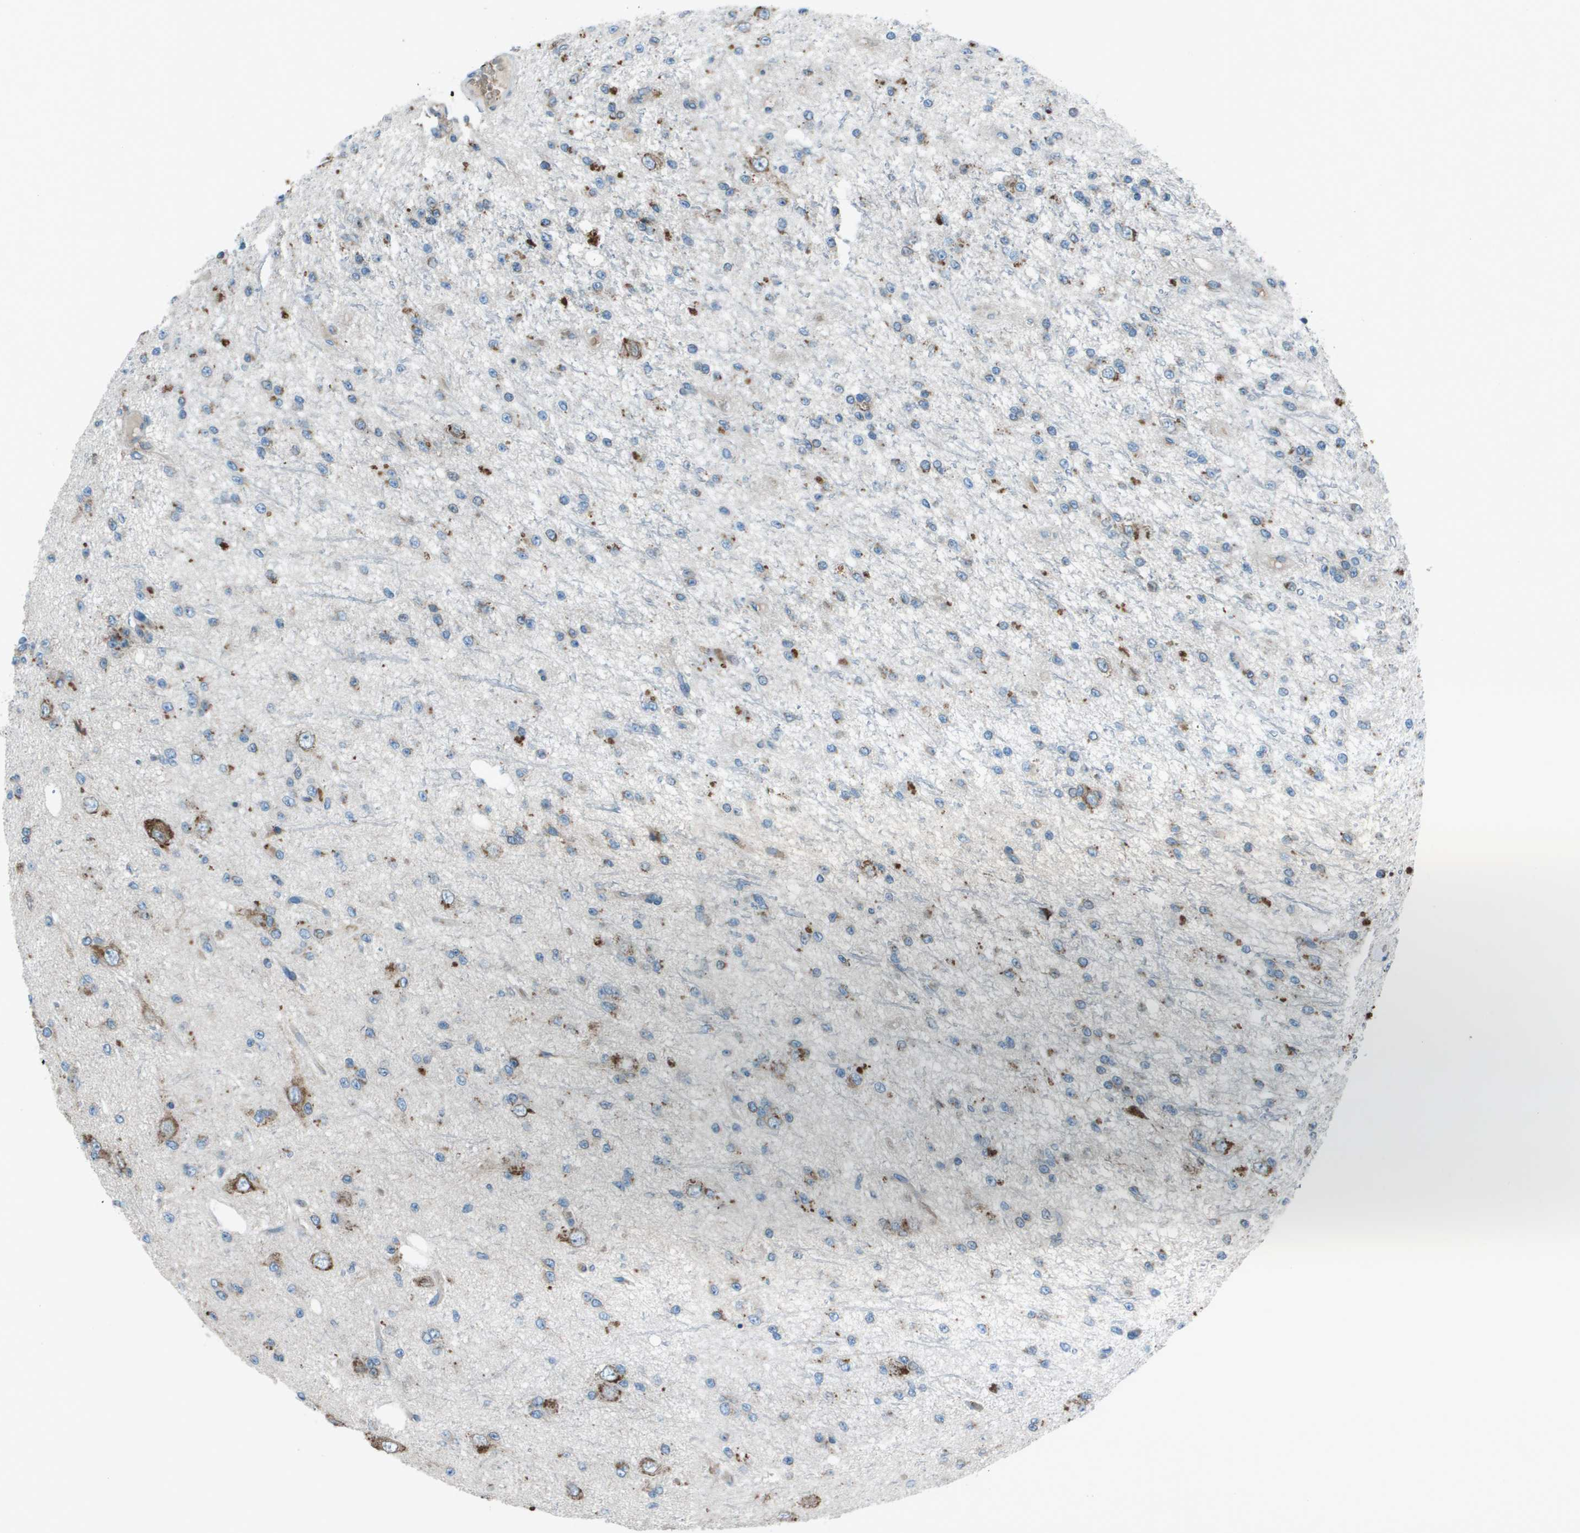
{"staining": {"intensity": "negative", "quantity": "none", "location": "none"}, "tissue": "glioma", "cell_type": "Tumor cells", "image_type": "cancer", "snomed": [{"axis": "morphology", "description": "Glioma, malignant, Low grade"}, {"axis": "topography", "description": "Brain"}], "caption": "Human glioma stained for a protein using IHC exhibits no expression in tumor cells.", "gene": "UTS2", "patient": {"sex": "male", "age": 38}}